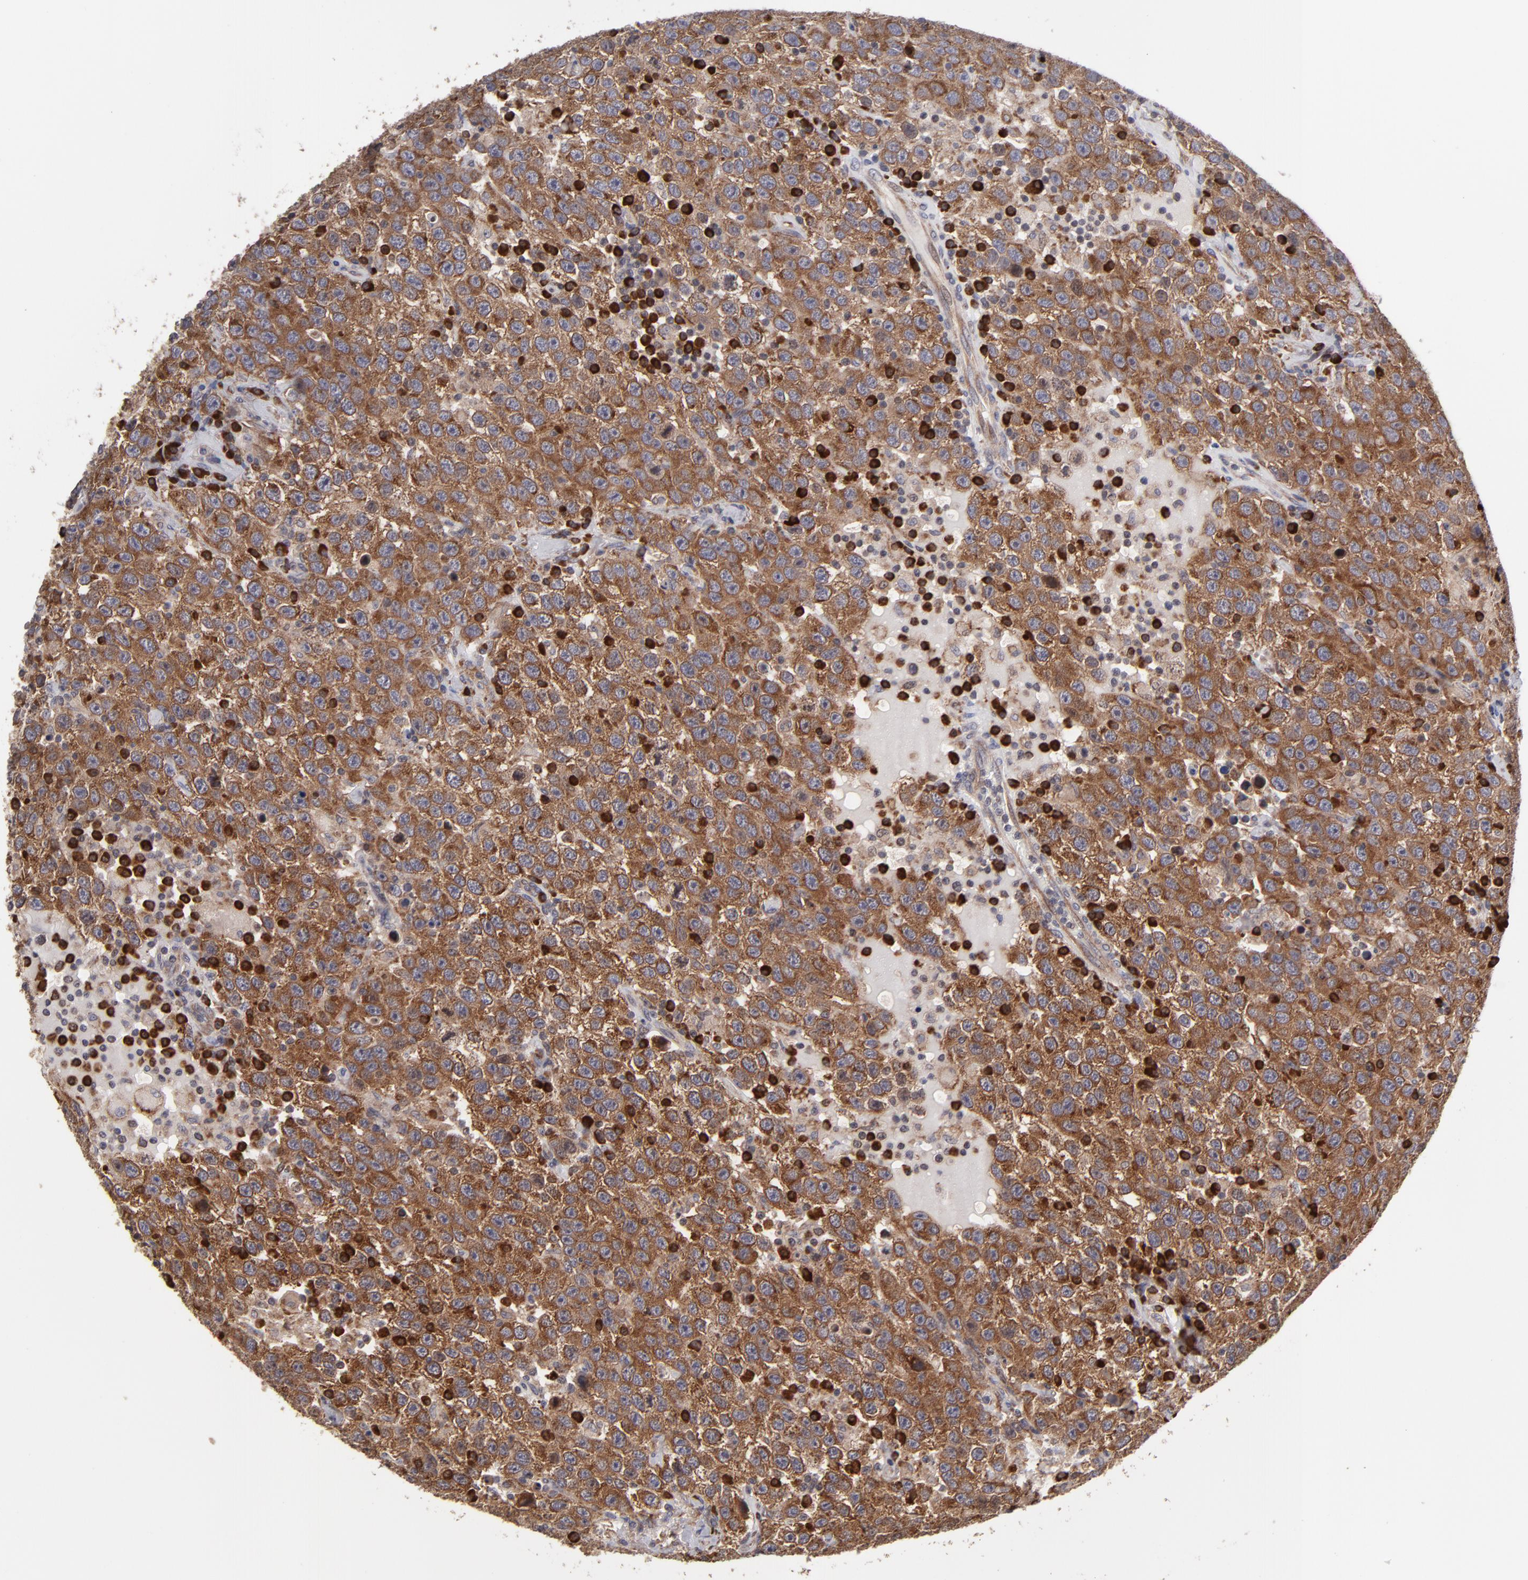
{"staining": {"intensity": "moderate", "quantity": ">75%", "location": "cytoplasmic/membranous"}, "tissue": "testis cancer", "cell_type": "Tumor cells", "image_type": "cancer", "snomed": [{"axis": "morphology", "description": "Seminoma, NOS"}, {"axis": "topography", "description": "Testis"}], "caption": "Protein expression analysis of human testis cancer (seminoma) reveals moderate cytoplasmic/membranous positivity in approximately >75% of tumor cells.", "gene": "SND1", "patient": {"sex": "male", "age": 41}}